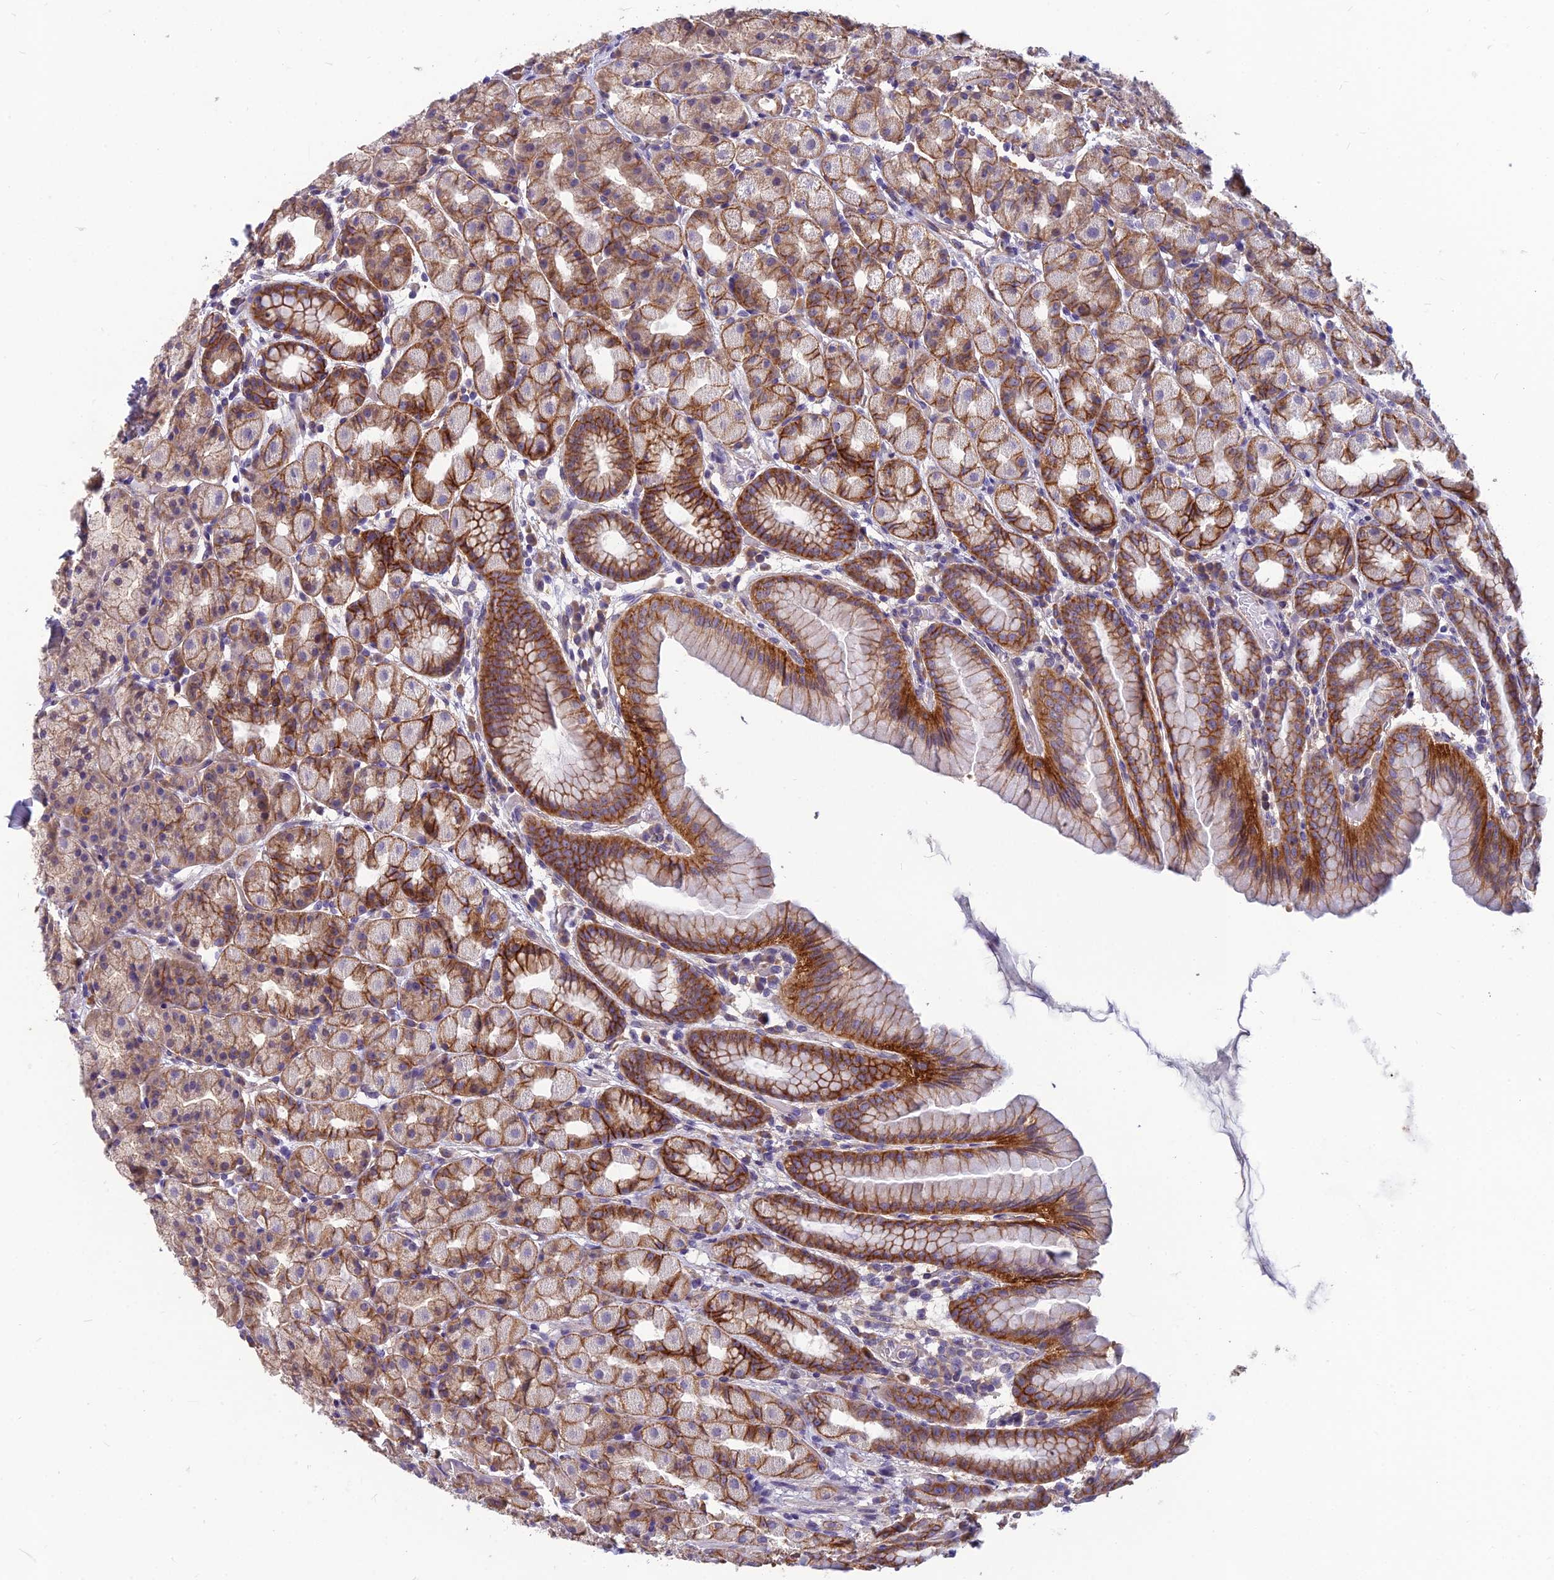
{"staining": {"intensity": "moderate", "quantity": ">75%", "location": "cytoplasmic/membranous"}, "tissue": "stomach", "cell_type": "Glandular cells", "image_type": "normal", "snomed": [{"axis": "morphology", "description": "Normal tissue, NOS"}, {"axis": "topography", "description": "Stomach, upper"}], "caption": "Glandular cells exhibit medium levels of moderate cytoplasmic/membranous staining in approximately >75% of cells in benign stomach.", "gene": "TSPAN15", "patient": {"sex": "male", "age": 68}}